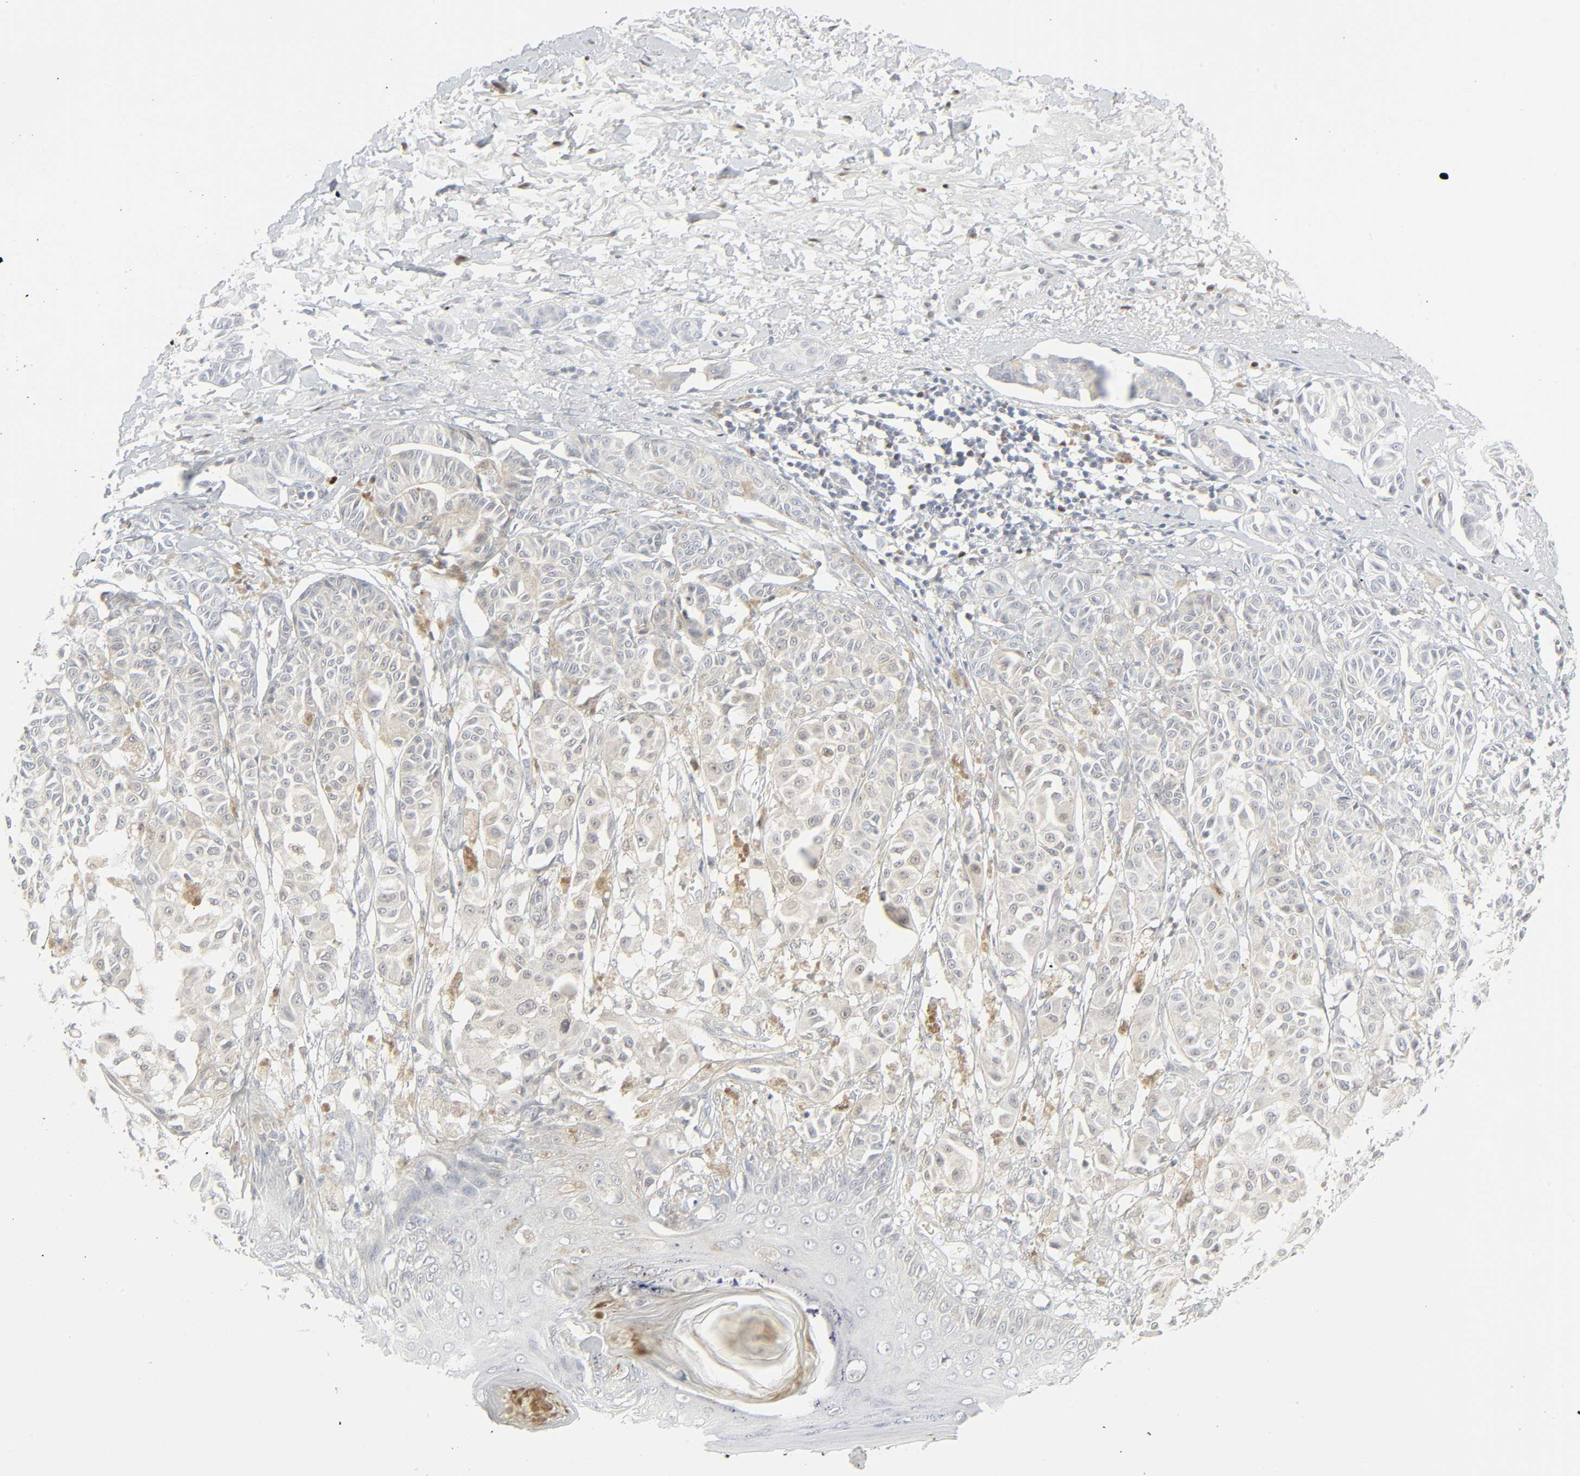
{"staining": {"intensity": "weak", "quantity": "25%-75%", "location": "cytoplasmic/membranous"}, "tissue": "melanoma", "cell_type": "Tumor cells", "image_type": "cancer", "snomed": [{"axis": "morphology", "description": "Malignant melanoma, NOS"}, {"axis": "topography", "description": "Skin"}], "caption": "Immunohistochemistry (IHC) of melanoma exhibits low levels of weak cytoplasmic/membranous expression in approximately 25%-75% of tumor cells.", "gene": "ZBTB16", "patient": {"sex": "male", "age": 76}}